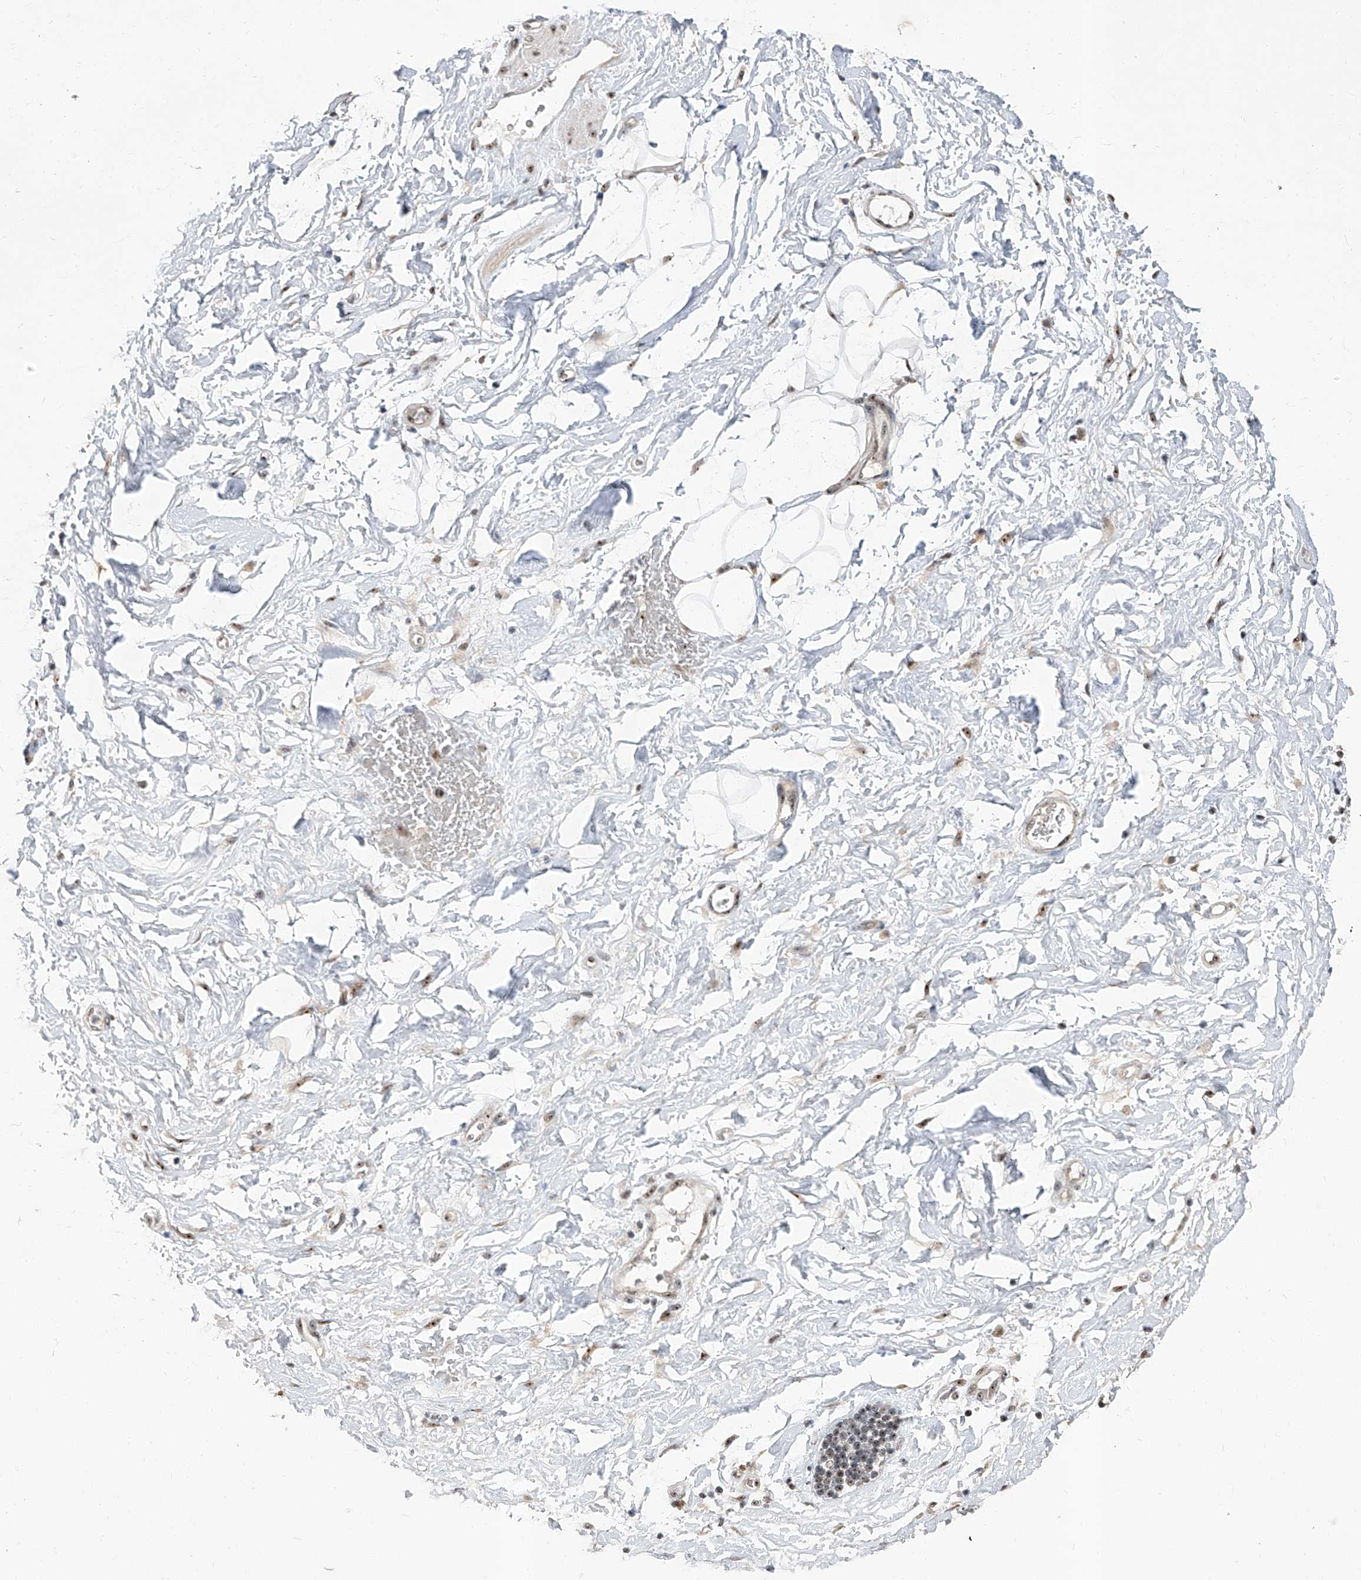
{"staining": {"intensity": "moderate", "quantity": ">75%", "location": "nuclear"}, "tissue": "adipose tissue", "cell_type": "Adipocytes", "image_type": "normal", "snomed": [{"axis": "morphology", "description": "Normal tissue, NOS"}, {"axis": "morphology", "description": "Adenocarcinoma, NOS"}, {"axis": "topography", "description": "Pancreas"}, {"axis": "topography", "description": "Peripheral nerve tissue"}], "caption": "IHC of benign adipose tissue exhibits medium levels of moderate nuclear positivity in approximately >75% of adipocytes. Using DAB (3,3'-diaminobenzidine) (brown) and hematoxylin (blue) stains, captured at high magnification using brightfield microscopy.", "gene": "CMTR1", "patient": {"sex": "male", "age": 59}}